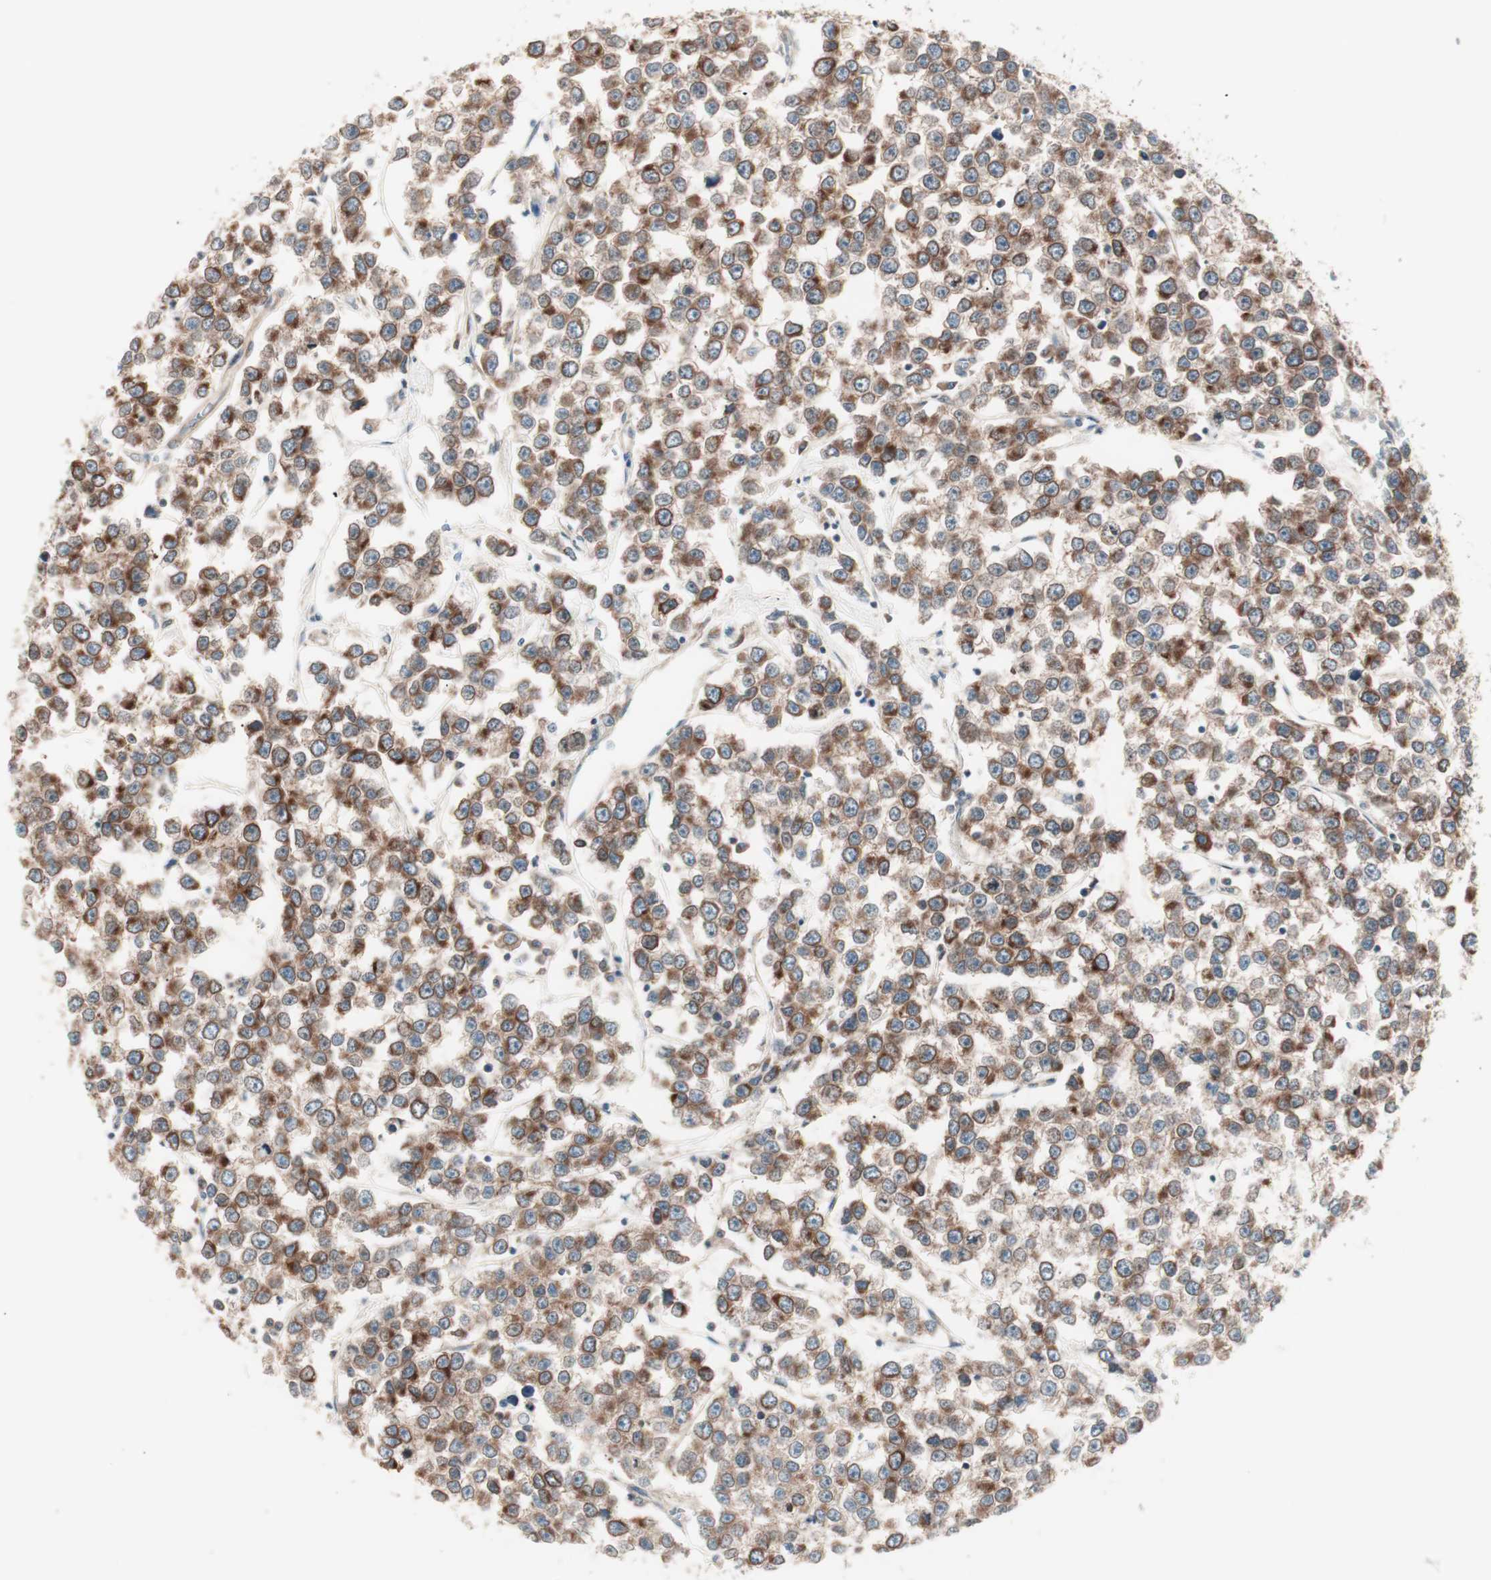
{"staining": {"intensity": "strong", "quantity": ">75%", "location": "cytoplasmic/membranous"}, "tissue": "testis cancer", "cell_type": "Tumor cells", "image_type": "cancer", "snomed": [{"axis": "morphology", "description": "Seminoma, NOS"}, {"axis": "morphology", "description": "Carcinoma, Embryonal, NOS"}, {"axis": "topography", "description": "Testis"}], "caption": "IHC histopathology image of human seminoma (testis) stained for a protein (brown), which displays high levels of strong cytoplasmic/membranous positivity in about >75% of tumor cells.", "gene": "TSG101", "patient": {"sex": "male", "age": 52}}